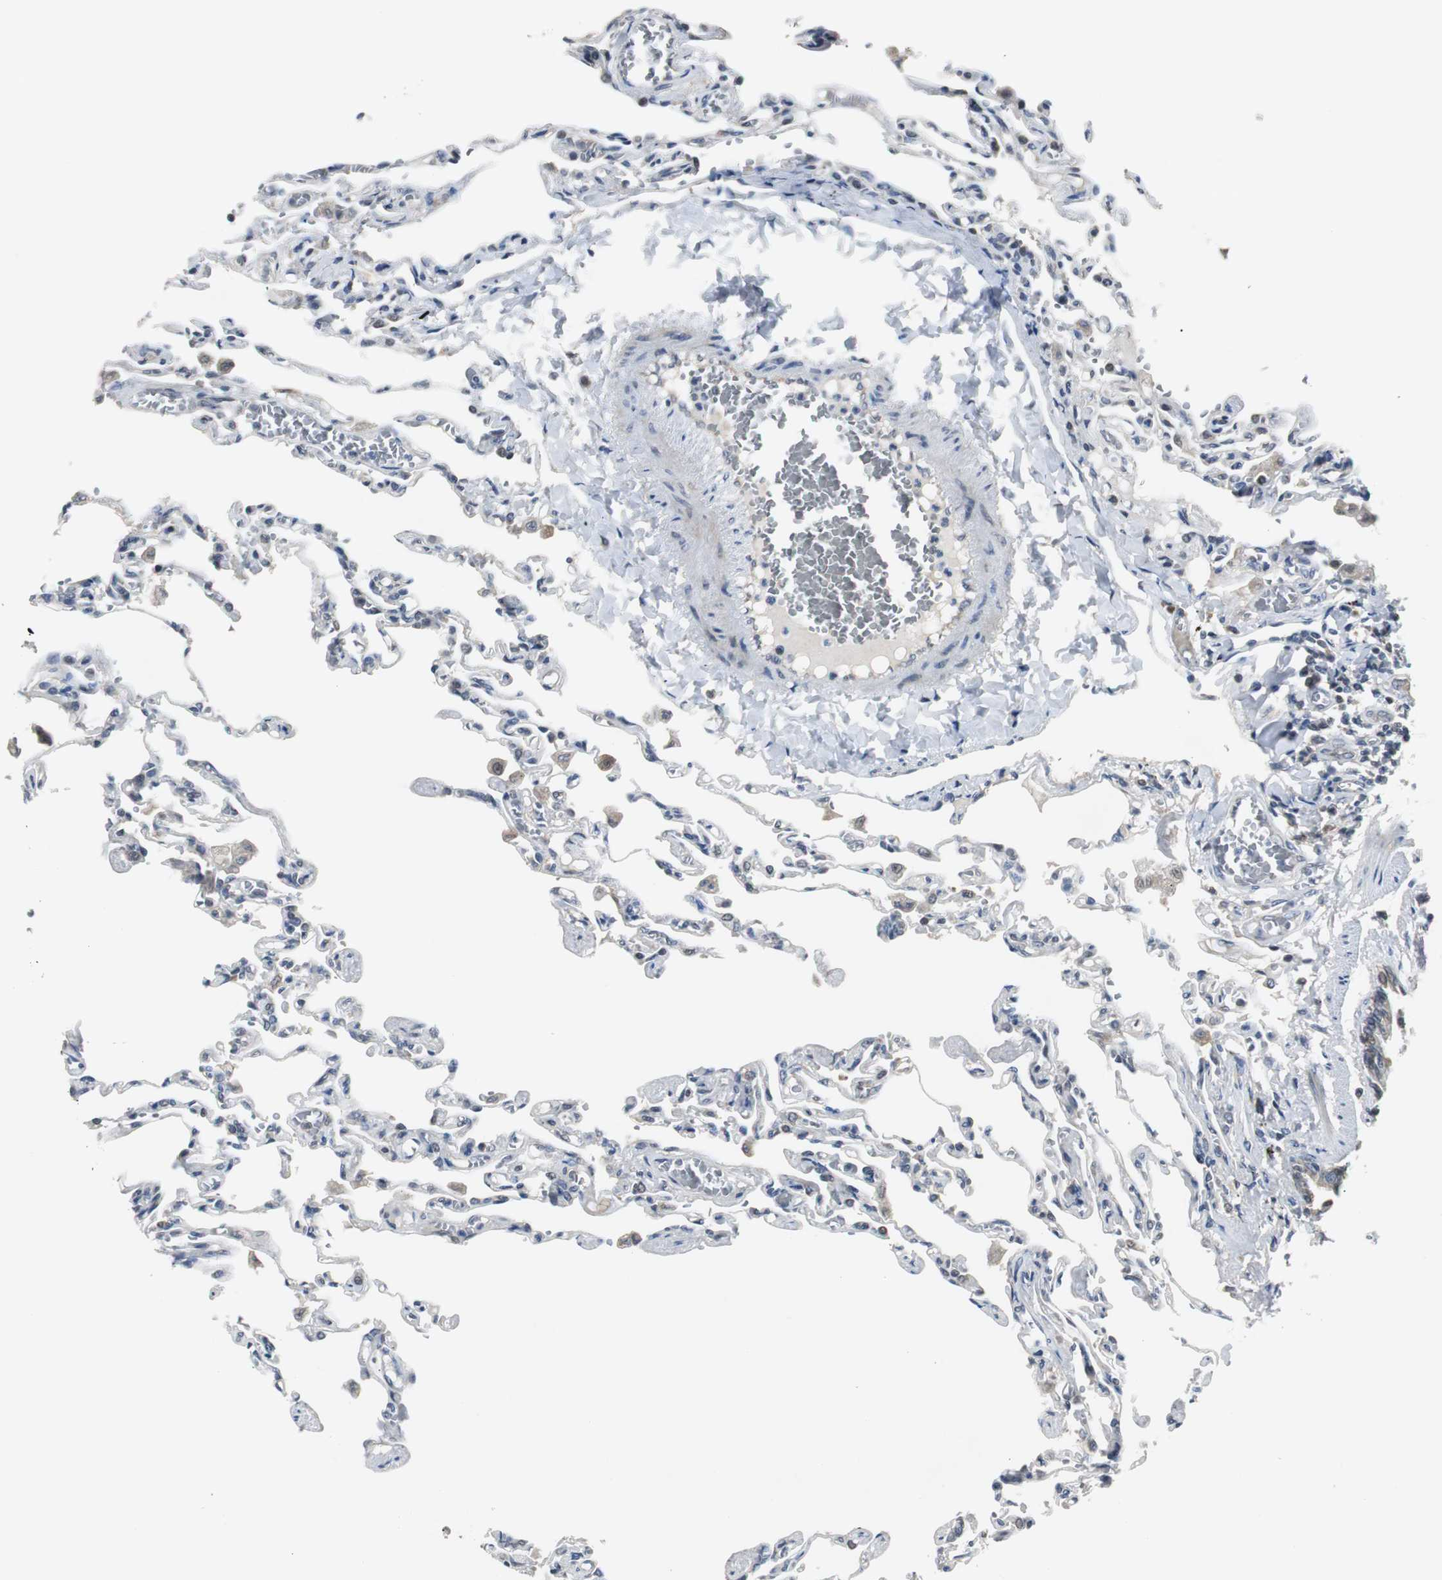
{"staining": {"intensity": "negative", "quantity": "none", "location": "none"}, "tissue": "lung", "cell_type": "Alveolar cells", "image_type": "normal", "snomed": [{"axis": "morphology", "description": "Normal tissue, NOS"}, {"axis": "topography", "description": "Lung"}], "caption": "Immunohistochemistry of normal human lung demonstrates no staining in alveolar cells. (DAB (3,3'-diaminobenzidine) immunohistochemistry (IHC), high magnification).", "gene": "MYT1", "patient": {"sex": "male", "age": 21}}